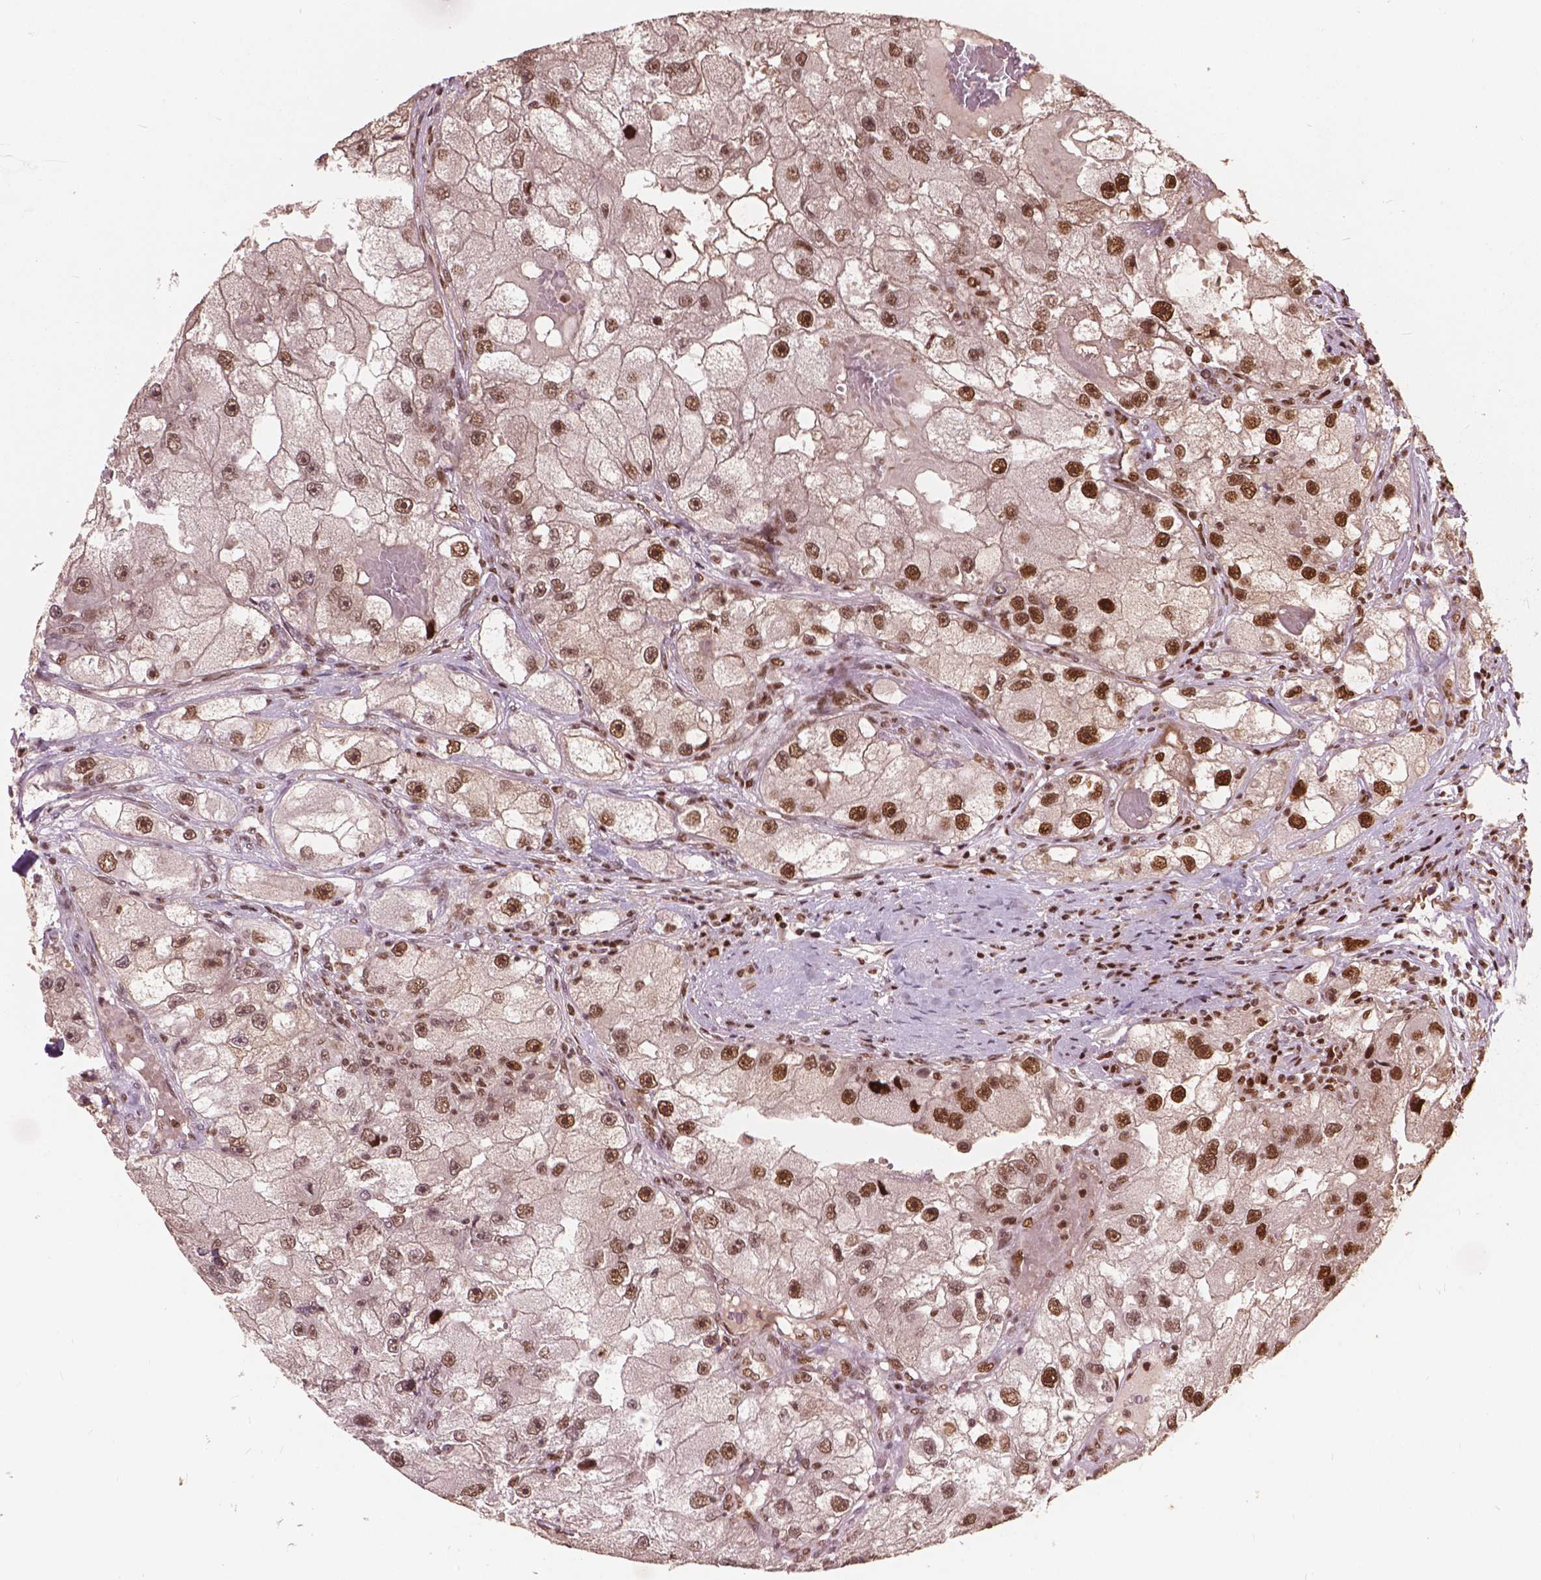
{"staining": {"intensity": "strong", "quantity": ">75%", "location": "nuclear"}, "tissue": "renal cancer", "cell_type": "Tumor cells", "image_type": "cancer", "snomed": [{"axis": "morphology", "description": "Adenocarcinoma, NOS"}, {"axis": "topography", "description": "Kidney"}], "caption": "Protein expression analysis of human renal cancer reveals strong nuclear expression in about >75% of tumor cells.", "gene": "ANP32B", "patient": {"sex": "male", "age": 63}}